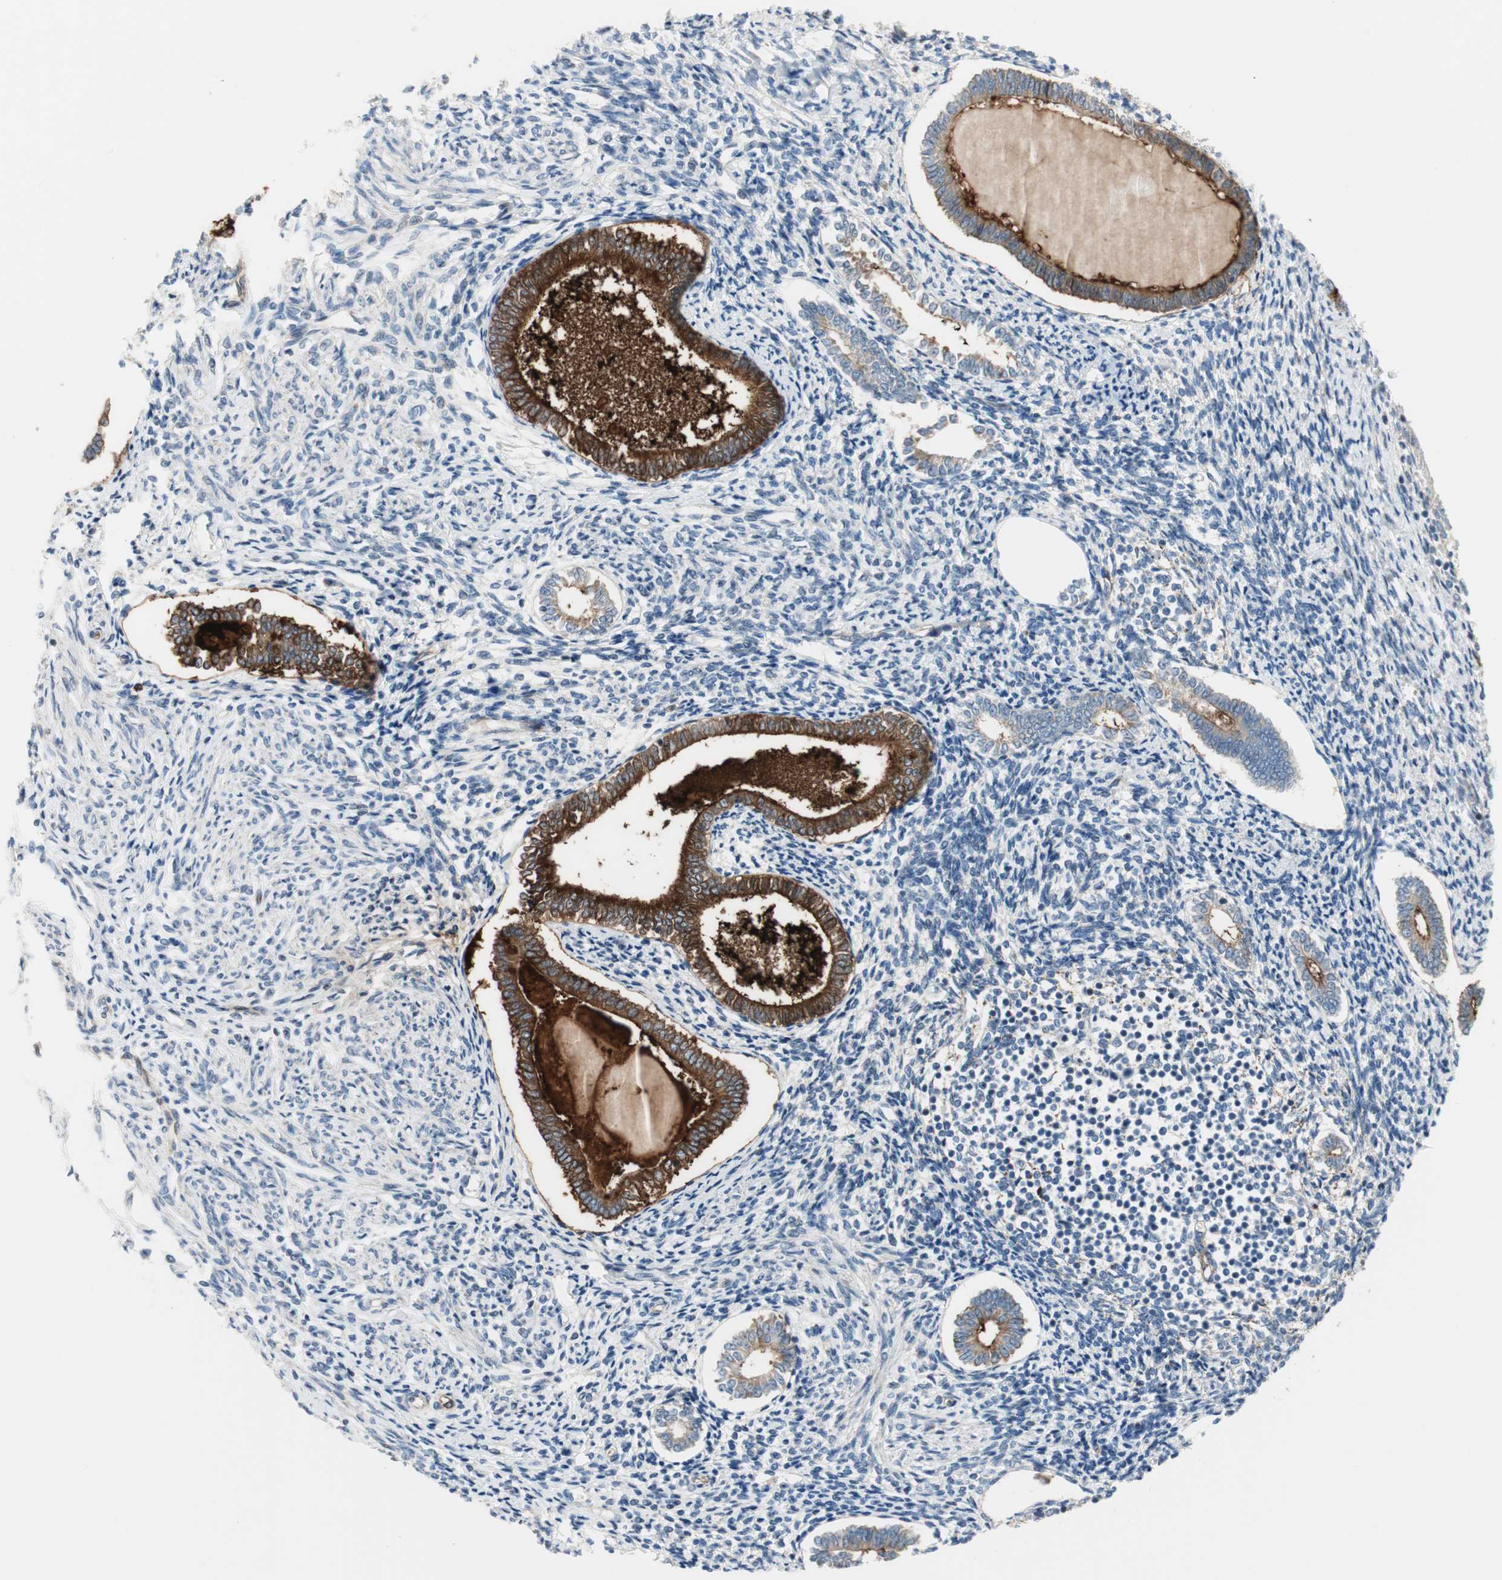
{"staining": {"intensity": "weak", "quantity": "25%-75%", "location": "cytoplasmic/membranous"}, "tissue": "endometrium", "cell_type": "Cells in endometrial stroma", "image_type": "normal", "snomed": [{"axis": "morphology", "description": "Normal tissue, NOS"}, {"axis": "topography", "description": "Endometrium"}], "caption": "IHC (DAB (3,3'-diaminobenzidine)) staining of normal endometrium exhibits weak cytoplasmic/membranous protein expression in about 25%-75% of cells in endometrial stroma.", "gene": "ALPL", "patient": {"sex": "female", "age": 71}}